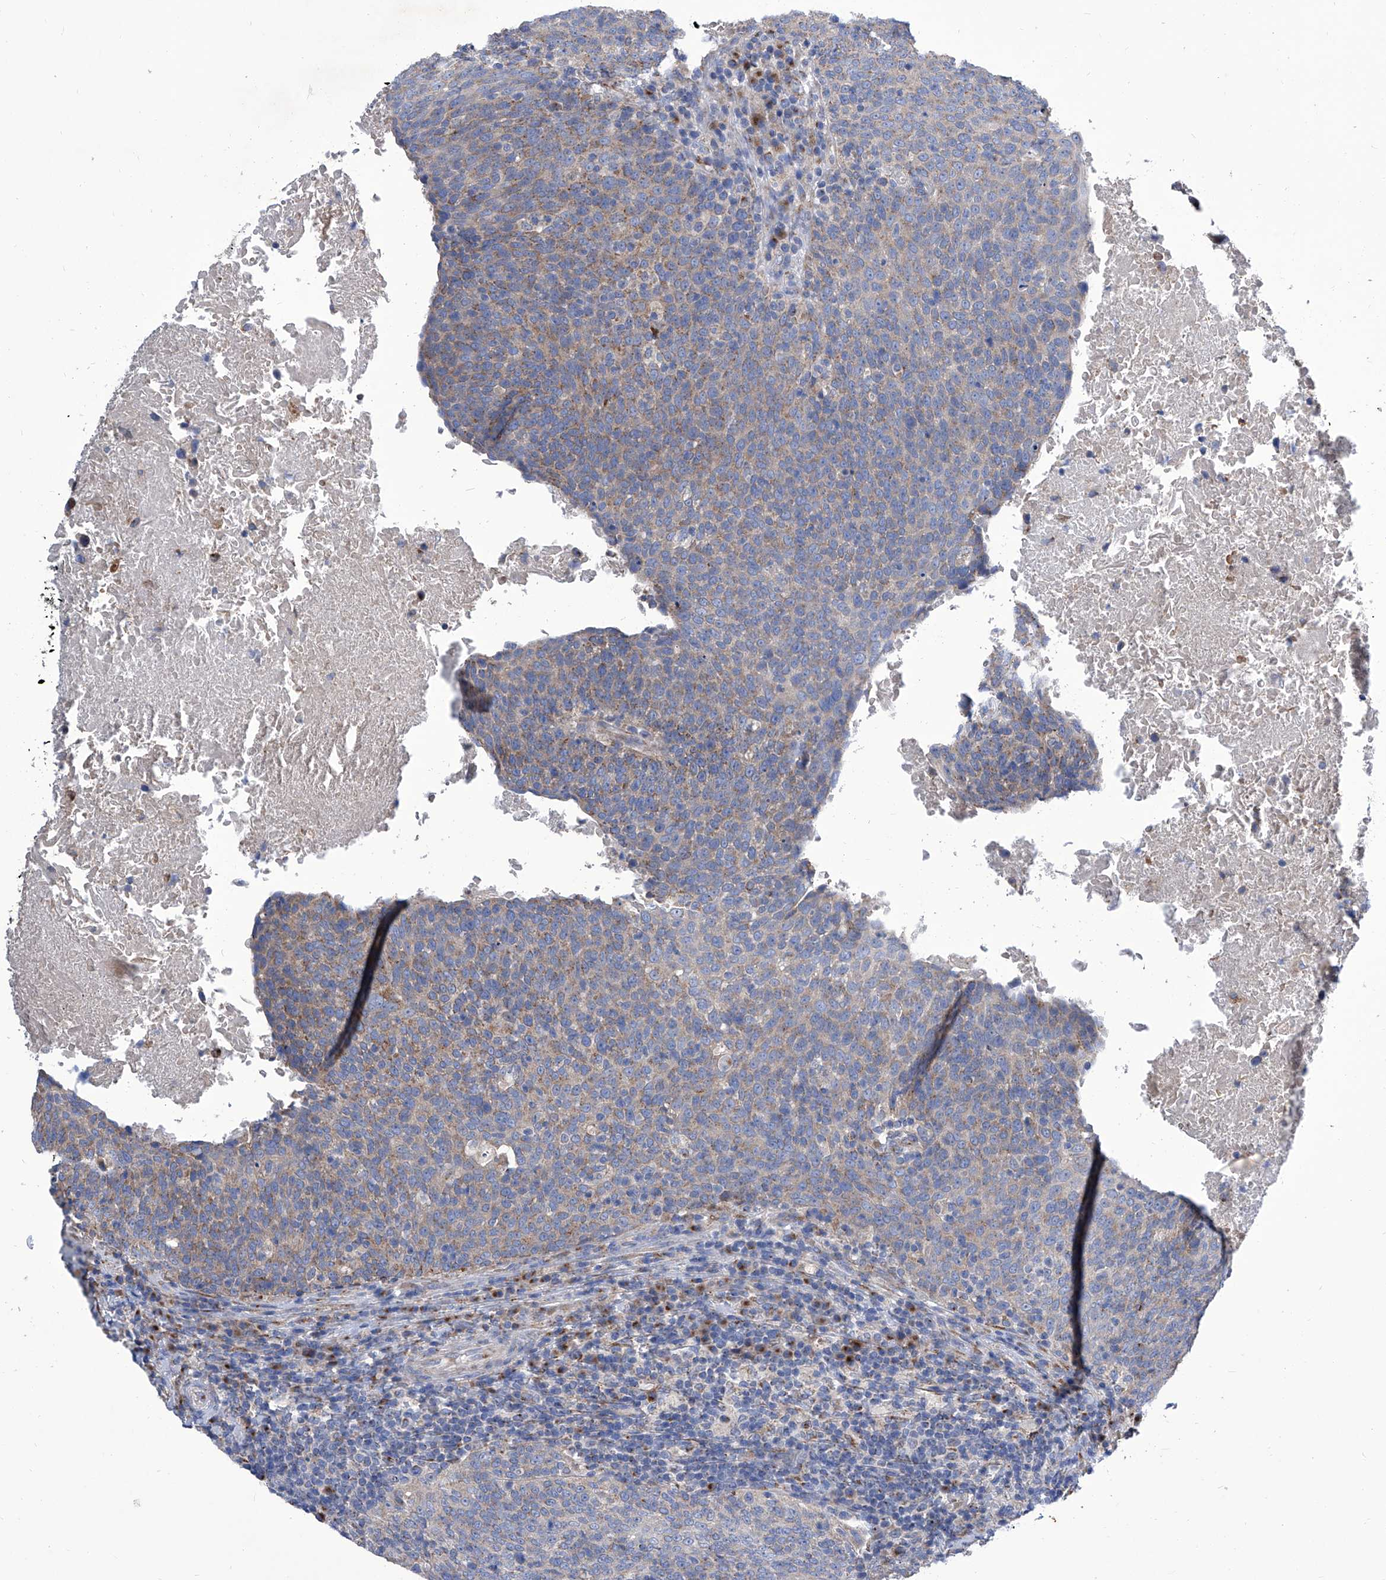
{"staining": {"intensity": "weak", "quantity": "25%-75%", "location": "cytoplasmic/membranous"}, "tissue": "head and neck cancer", "cell_type": "Tumor cells", "image_type": "cancer", "snomed": [{"axis": "morphology", "description": "Squamous cell carcinoma, NOS"}, {"axis": "morphology", "description": "Squamous cell carcinoma, metastatic, NOS"}, {"axis": "topography", "description": "Lymph node"}, {"axis": "topography", "description": "Head-Neck"}], "caption": "Tumor cells reveal weak cytoplasmic/membranous staining in approximately 25%-75% of cells in head and neck squamous cell carcinoma.", "gene": "TJAP1", "patient": {"sex": "male", "age": 62}}